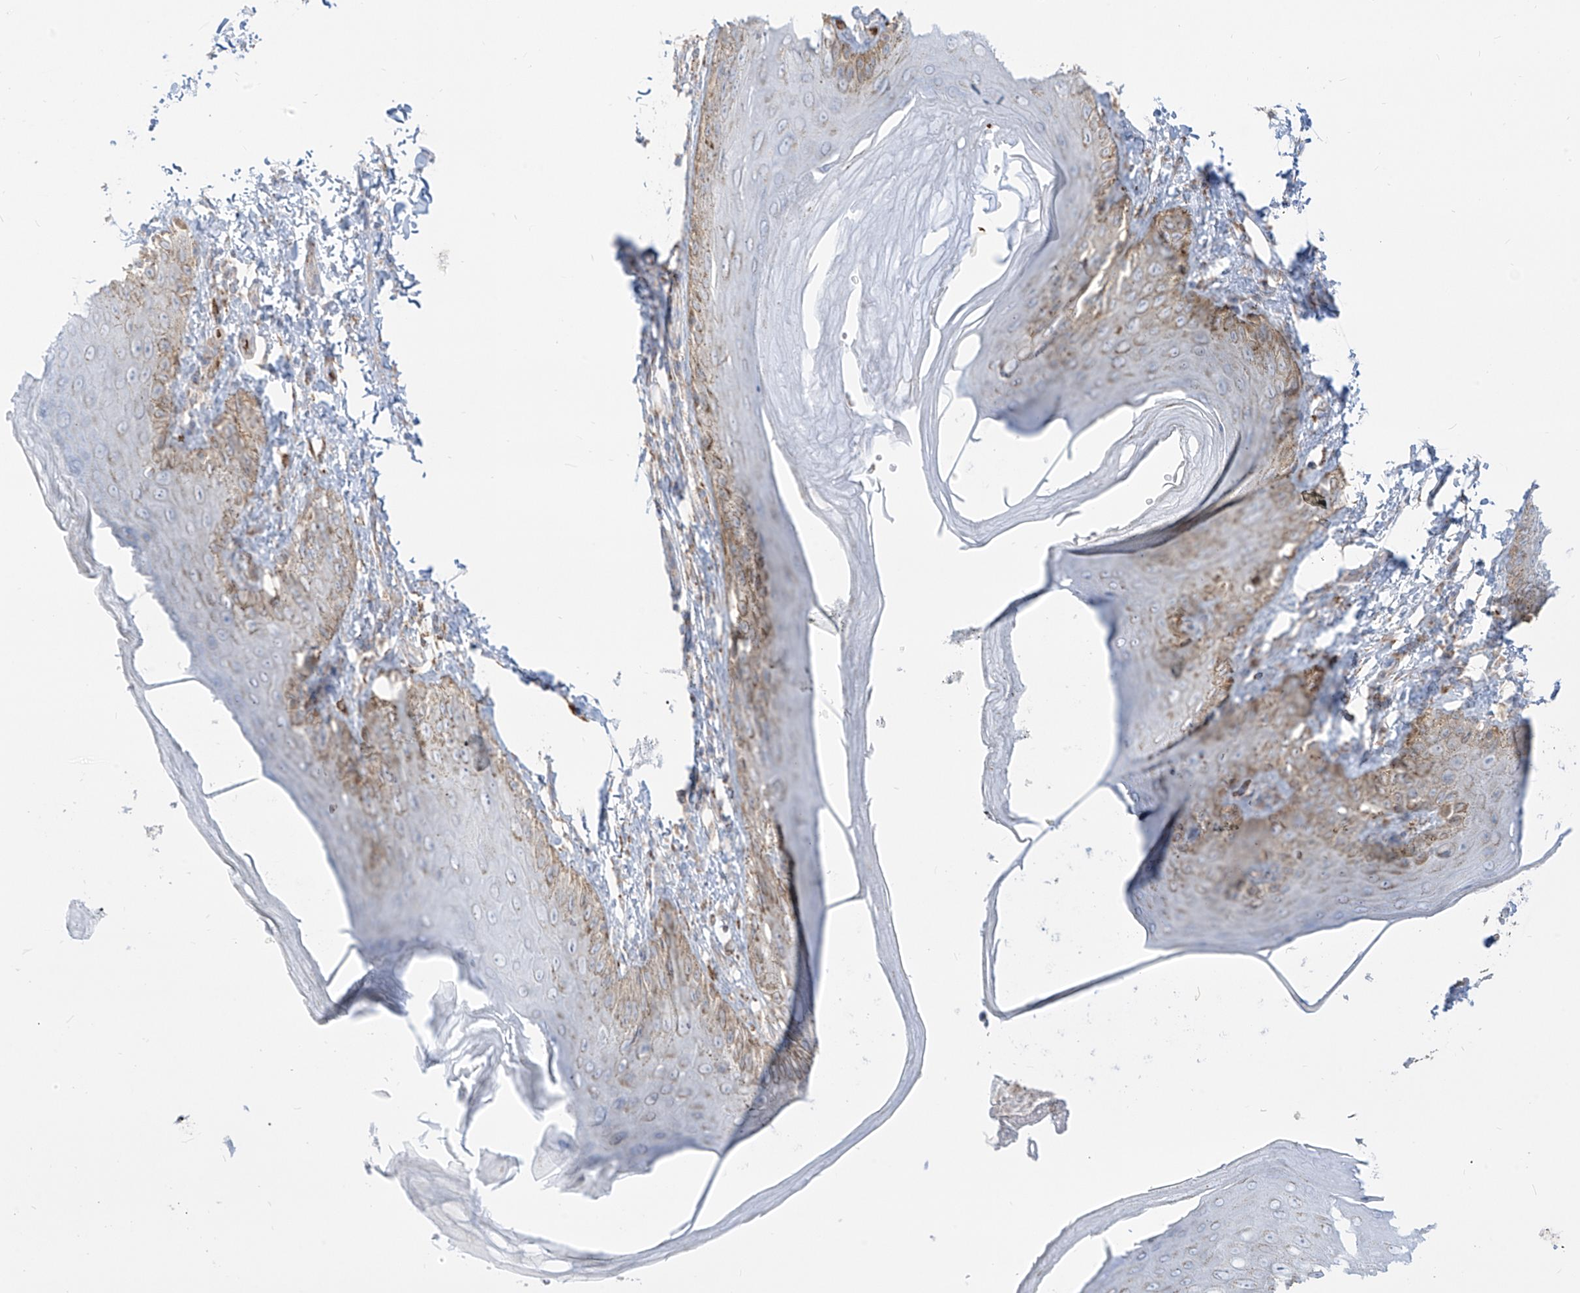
{"staining": {"intensity": "moderate", "quantity": "<25%", "location": "cytoplasmic/membranous"}, "tissue": "skin", "cell_type": "Epidermal cells", "image_type": "normal", "snomed": [{"axis": "morphology", "description": "Normal tissue, NOS"}, {"axis": "topography", "description": "Anal"}], "caption": "Immunohistochemistry (IHC) micrograph of benign skin: human skin stained using IHC displays low levels of moderate protein expression localized specifically in the cytoplasmic/membranous of epidermal cells, appearing as a cytoplasmic/membranous brown color.", "gene": "ARHGEF40", "patient": {"sex": "male", "age": 44}}